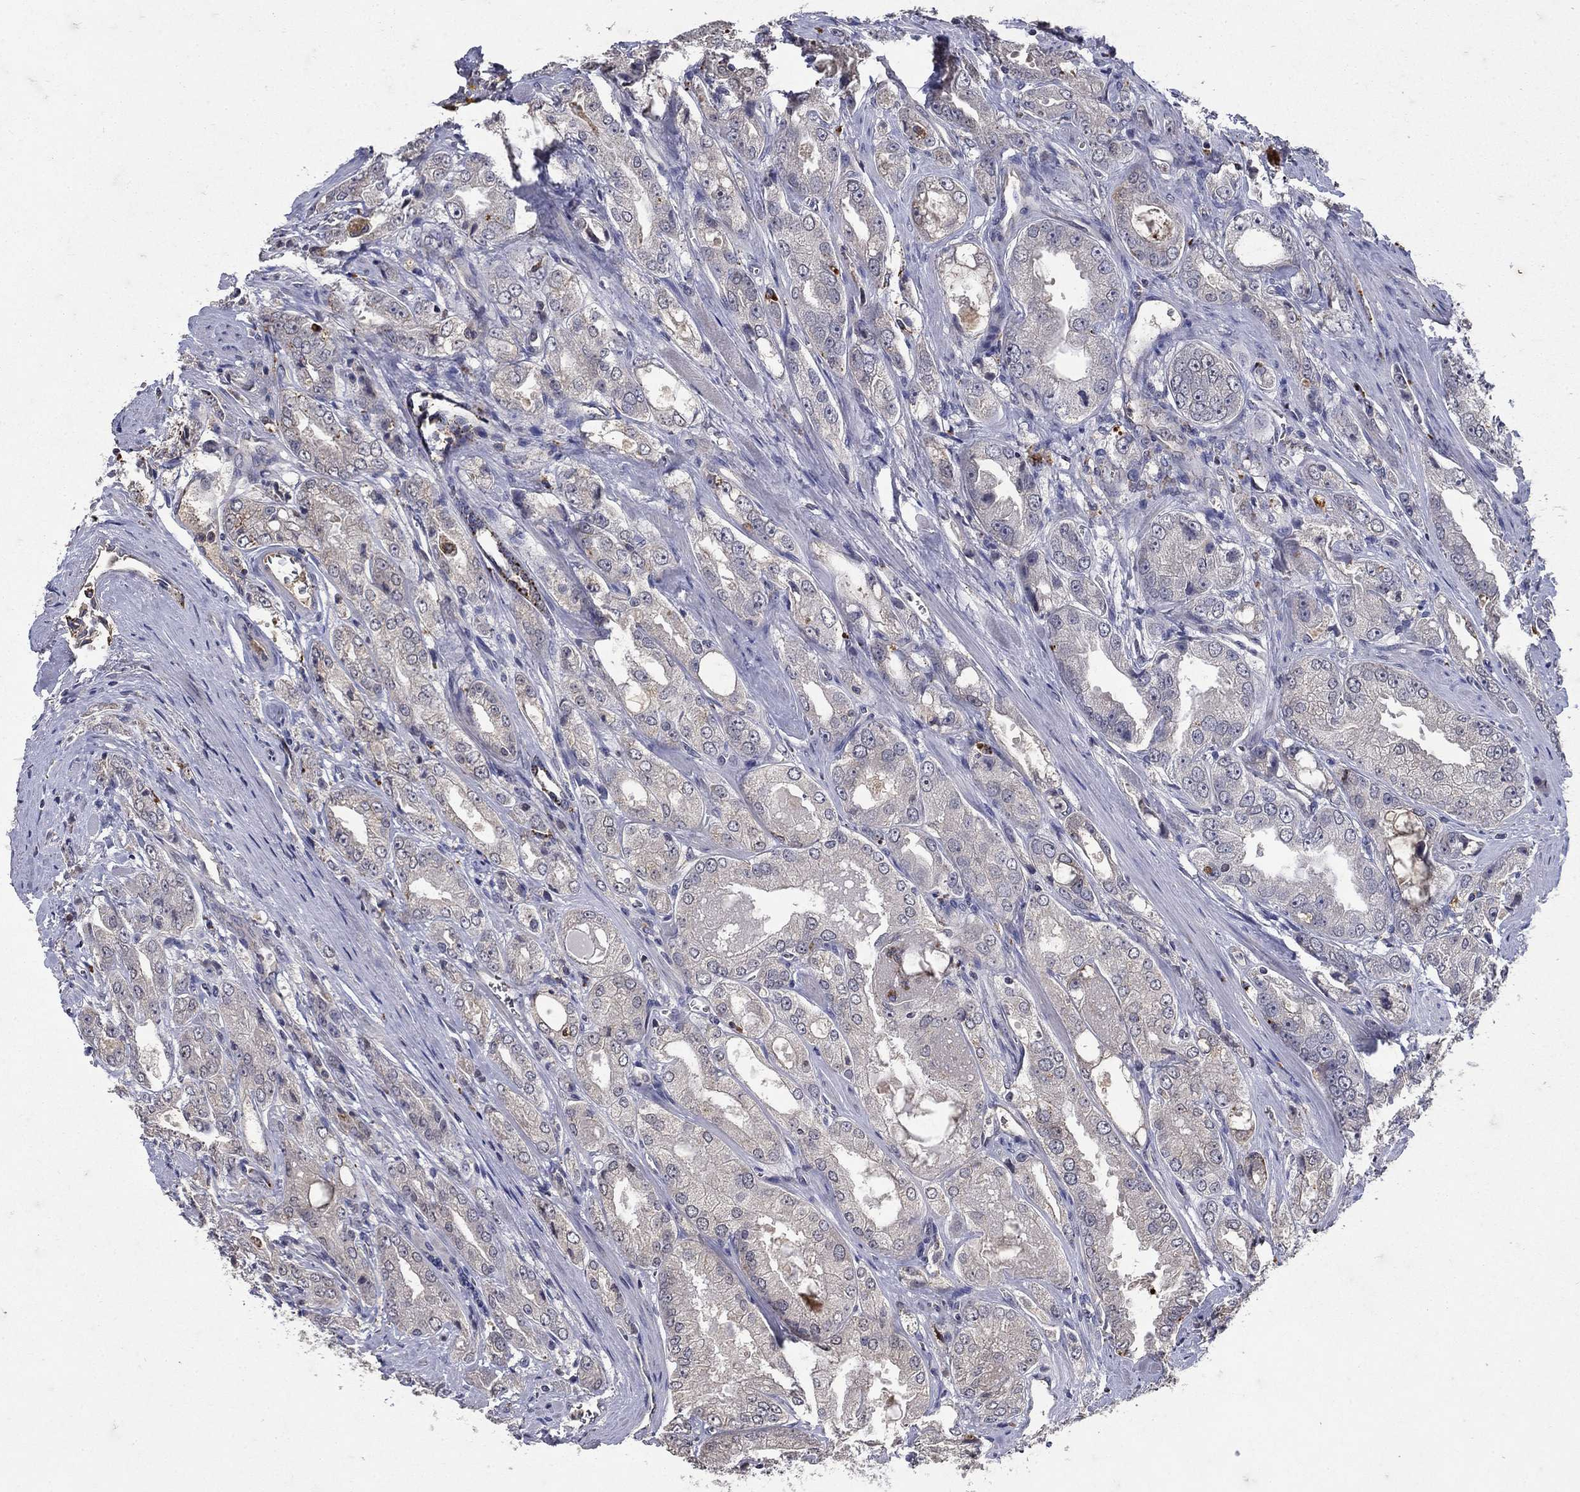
{"staining": {"intensity": "moderate", "quantity": "25%-75%", "location": "cytoplasmic/membranous"}, "tissue": "prostate cancer", "cell_type": "Tumor cells", "image_type": "cancer", "snomed": [{"axis": "morphology", "description": "Adenocarcinoma, NOS"}, {"axis": "morphology", "description": "Adenocarcinoma, High grade"}, {"axis": "topography", "description": "Prostate"}], "caption": "A high-resolution histopathology image shows immunohistochemistry staining of adenocarcinoma (high-grade) (prostate), which demonstrates moderate cytoplasmic/membranous positivity in about 25%-75% of tumor cells.", "gene": "NPC2", "patient": {"sex": "male", "age": 70}}